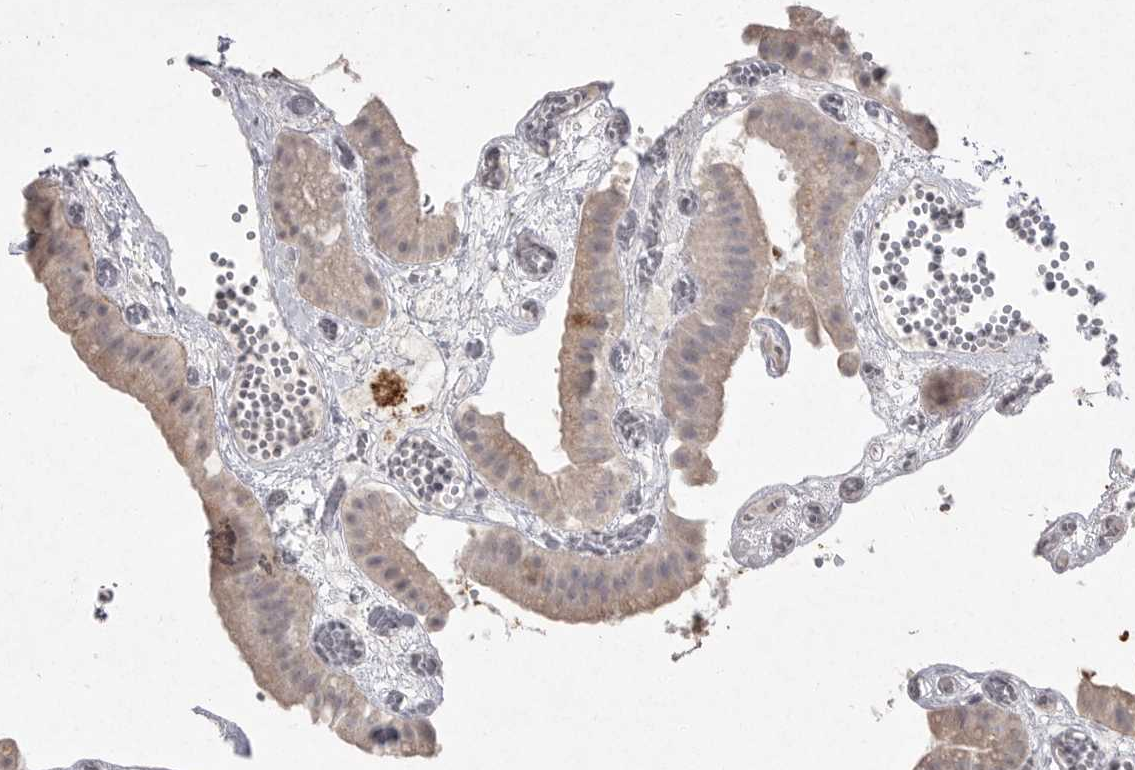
{"staining": {"intensity": "negative", "quantity": "none", "location": "none"}, "tissue": "gallbladder", "cell_type": "Glandular cells", "image_type": "normal", "snomed": [{"axis": "morphology", "description": "Normal tissue, NOS"}, {"axis": "topography", "description": "Gallbladder"}], "caption": "IHC of normal gallbladder shows no positivity in glandular cells. (DAB (3,3'-diaminobenzidine) immunohistochemistry (IHC), high magnification).", "gene": "VANGL2", "patient": {"sex": "female", "age": 64}}